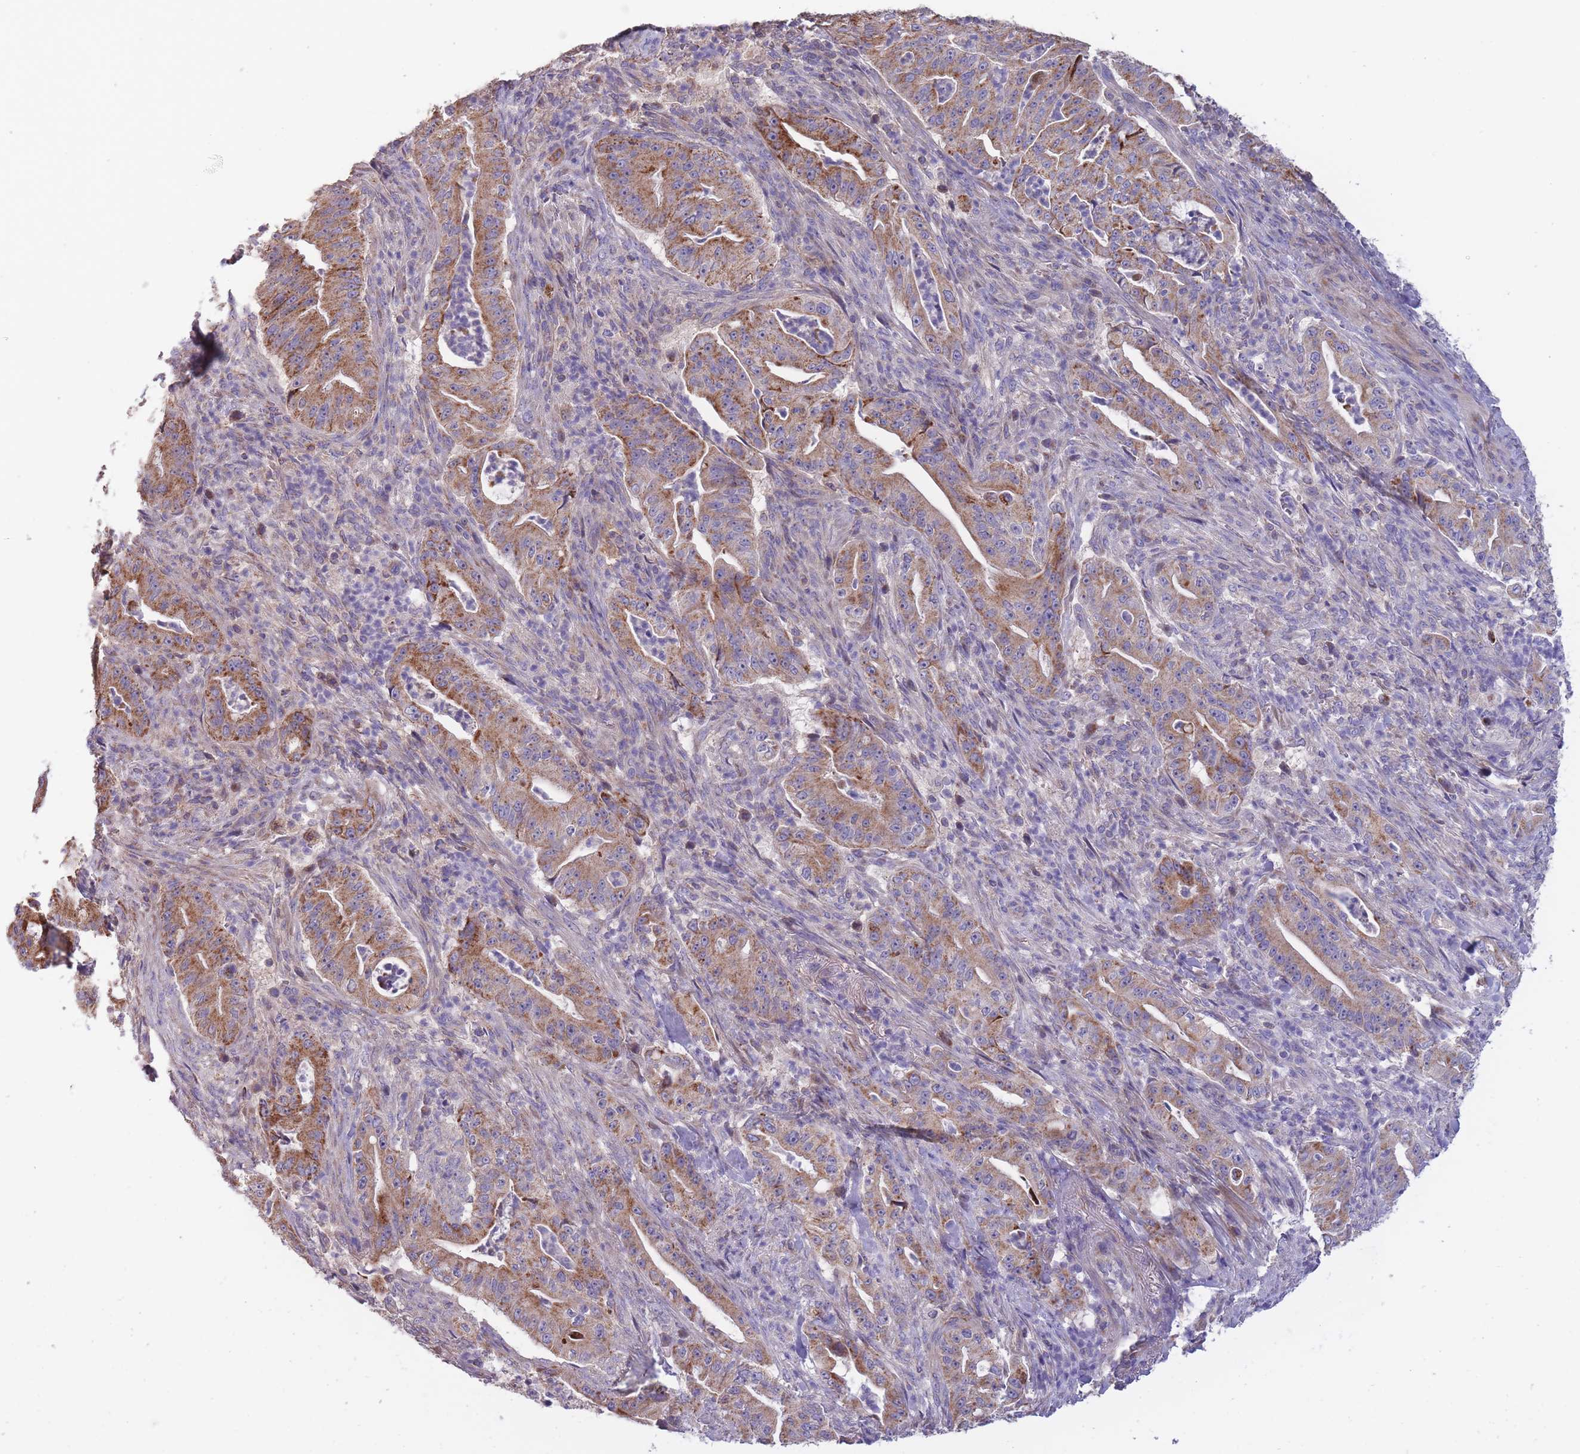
{"staining": {"intensity": "moderate", "quantity": ">75%", "location": "cytoplasmic/membranous"}, "tissue": "pancreatic cancer", "cell_type": "Tumor cells", "image_type": "cancer", "snomed": [{"axis": "morphology", "description": "Adenocarcinoma, NOS"}, {"axis": "topography", "description": "Pancreas"}], "caption": "Pancreatic cancer (adenocarcinoma) was stained to show a protein in brown. There is medium levels of moderate cytoplasmic/membranous expression in approximately >75% of tumor cells.", "gene": "SLC25A42", "patient": {"sex": "male", "age": 71}}